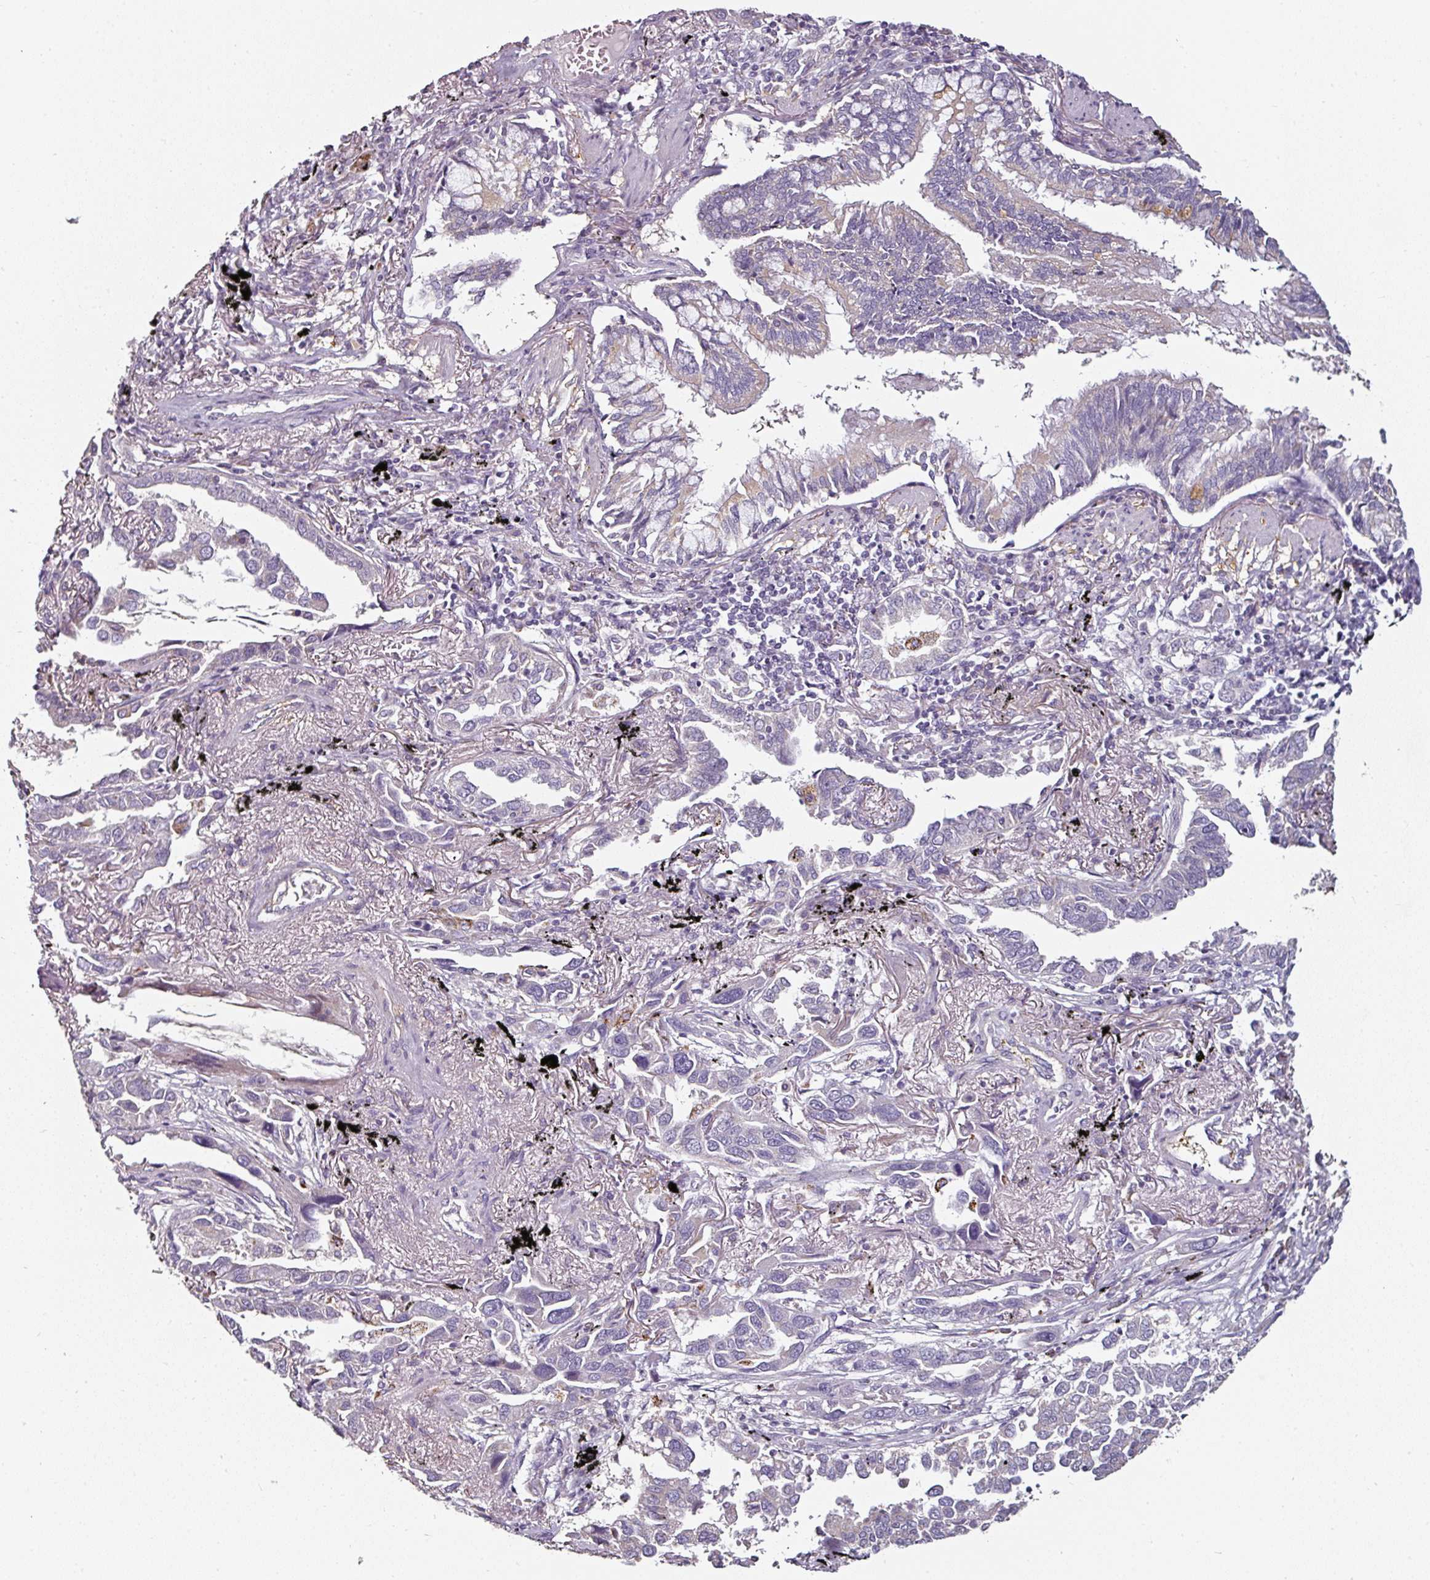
{"staining": {"intensity": "negative", "quantity": "none", "location": "none"}, "tissue": "lung cancer", "cell_type": "Tumor cells", "image_type": "cancer", "snomed": [{"axis": "morphology", "description": "Adenocarcinoma, NOS"}, {"axis": "topography", "description": "Lung"}], "caption": "Lung adenocarcinoma stained for a protein using immunohistochemistry exhibits no expression tumor cells.", "gene": "CAP2", "patient": {"sex": "male", "age": 67}}